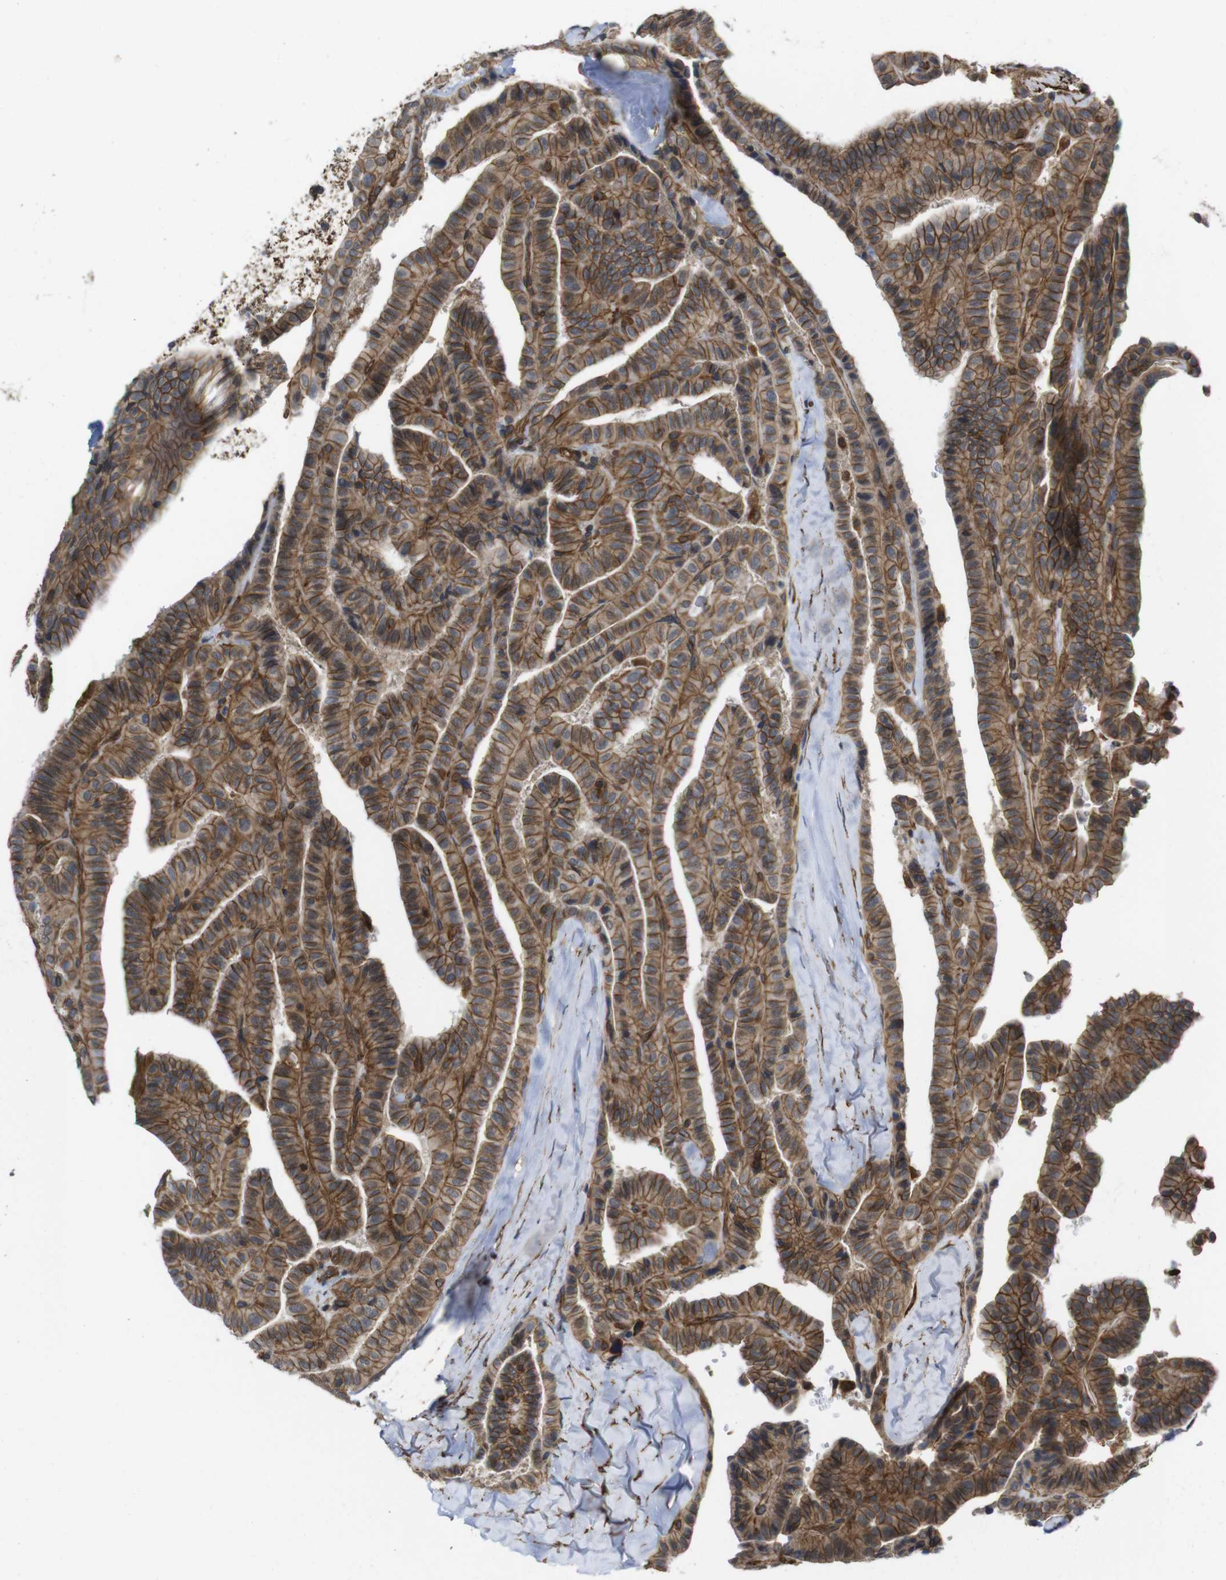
{"staining": {"intensity": "moderate", "quantity": ">75%", "location": "cytoplasmic/membranous"}, "tissue": "thyroid cancer", "cell_type": "Tumor cells", "image_type": "cancer", "snomed": [{"axis": "morphology", "description": "Papillary adenocarcinoma, NOS"}, {"axis": "topography", "description": "Thyroid gland"}], "caption": "Tumor cells display moderate cytoplasmic/membranous positivity in about >75% of cells in thyroid cancer.", "gene": "ZDHHC5", "patient": {"sex": "male", "age": 77}}